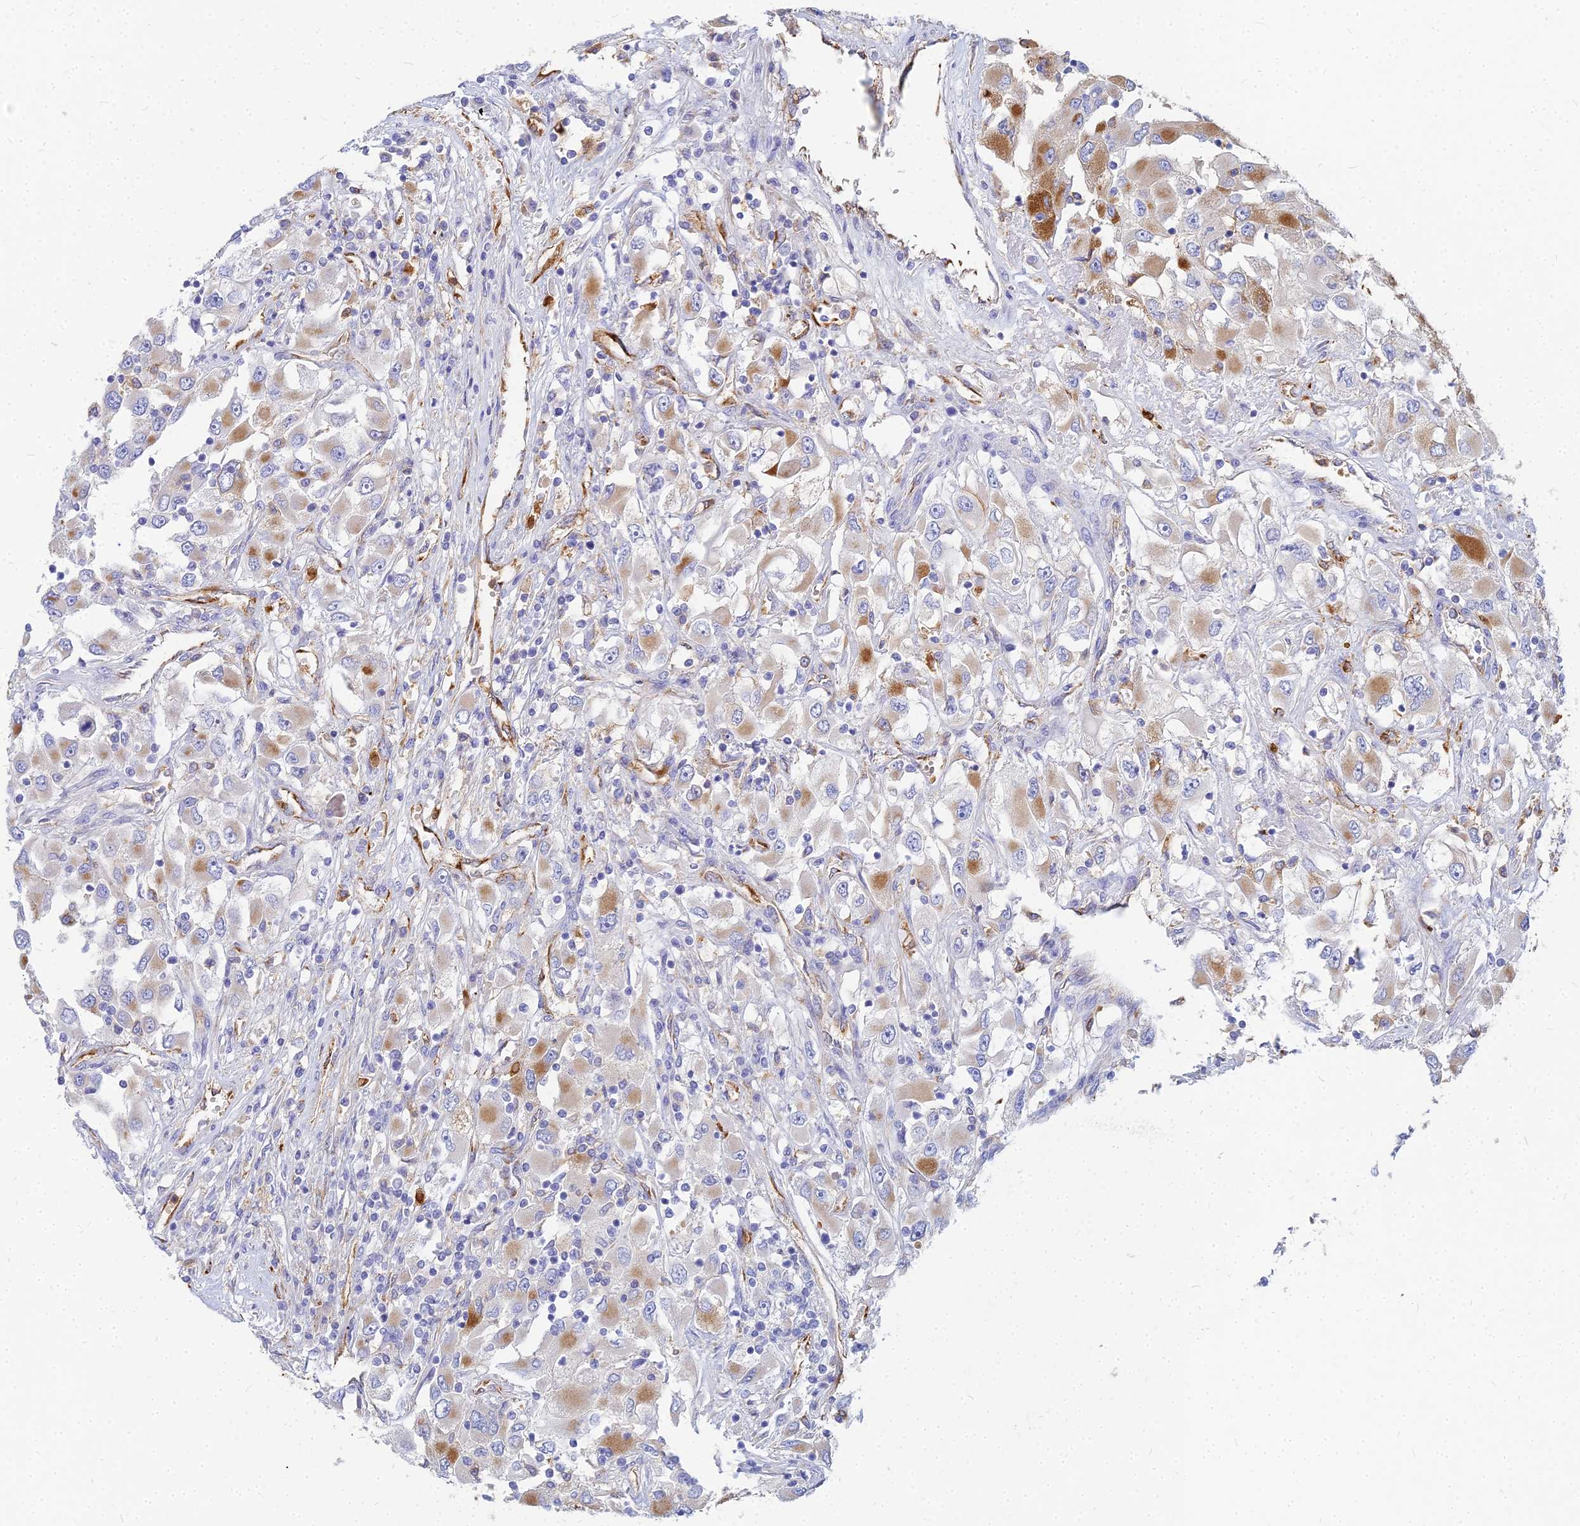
{"staining": {"intensity": "moderate", "quantity": "<25%", "location": "cytoplasmic/membranous"}, "tissue": "renal cancer", "cell_type": "Tumor cells", "image_type": "cancer", "snomed": [{"axis": "morphology", "description": "Adenocarcinoma, NOS"}, {"axis": "topography", "description": "Kidney"}], "caption": "About <25% of tumor cells in adenocarcinoma (renal) display moderate cytoplasmic/membranous protein expression as visualized by brown immunohistochemical staining.", "gene": "VAT1", "patient": {"sex": "female", "age": 52}}